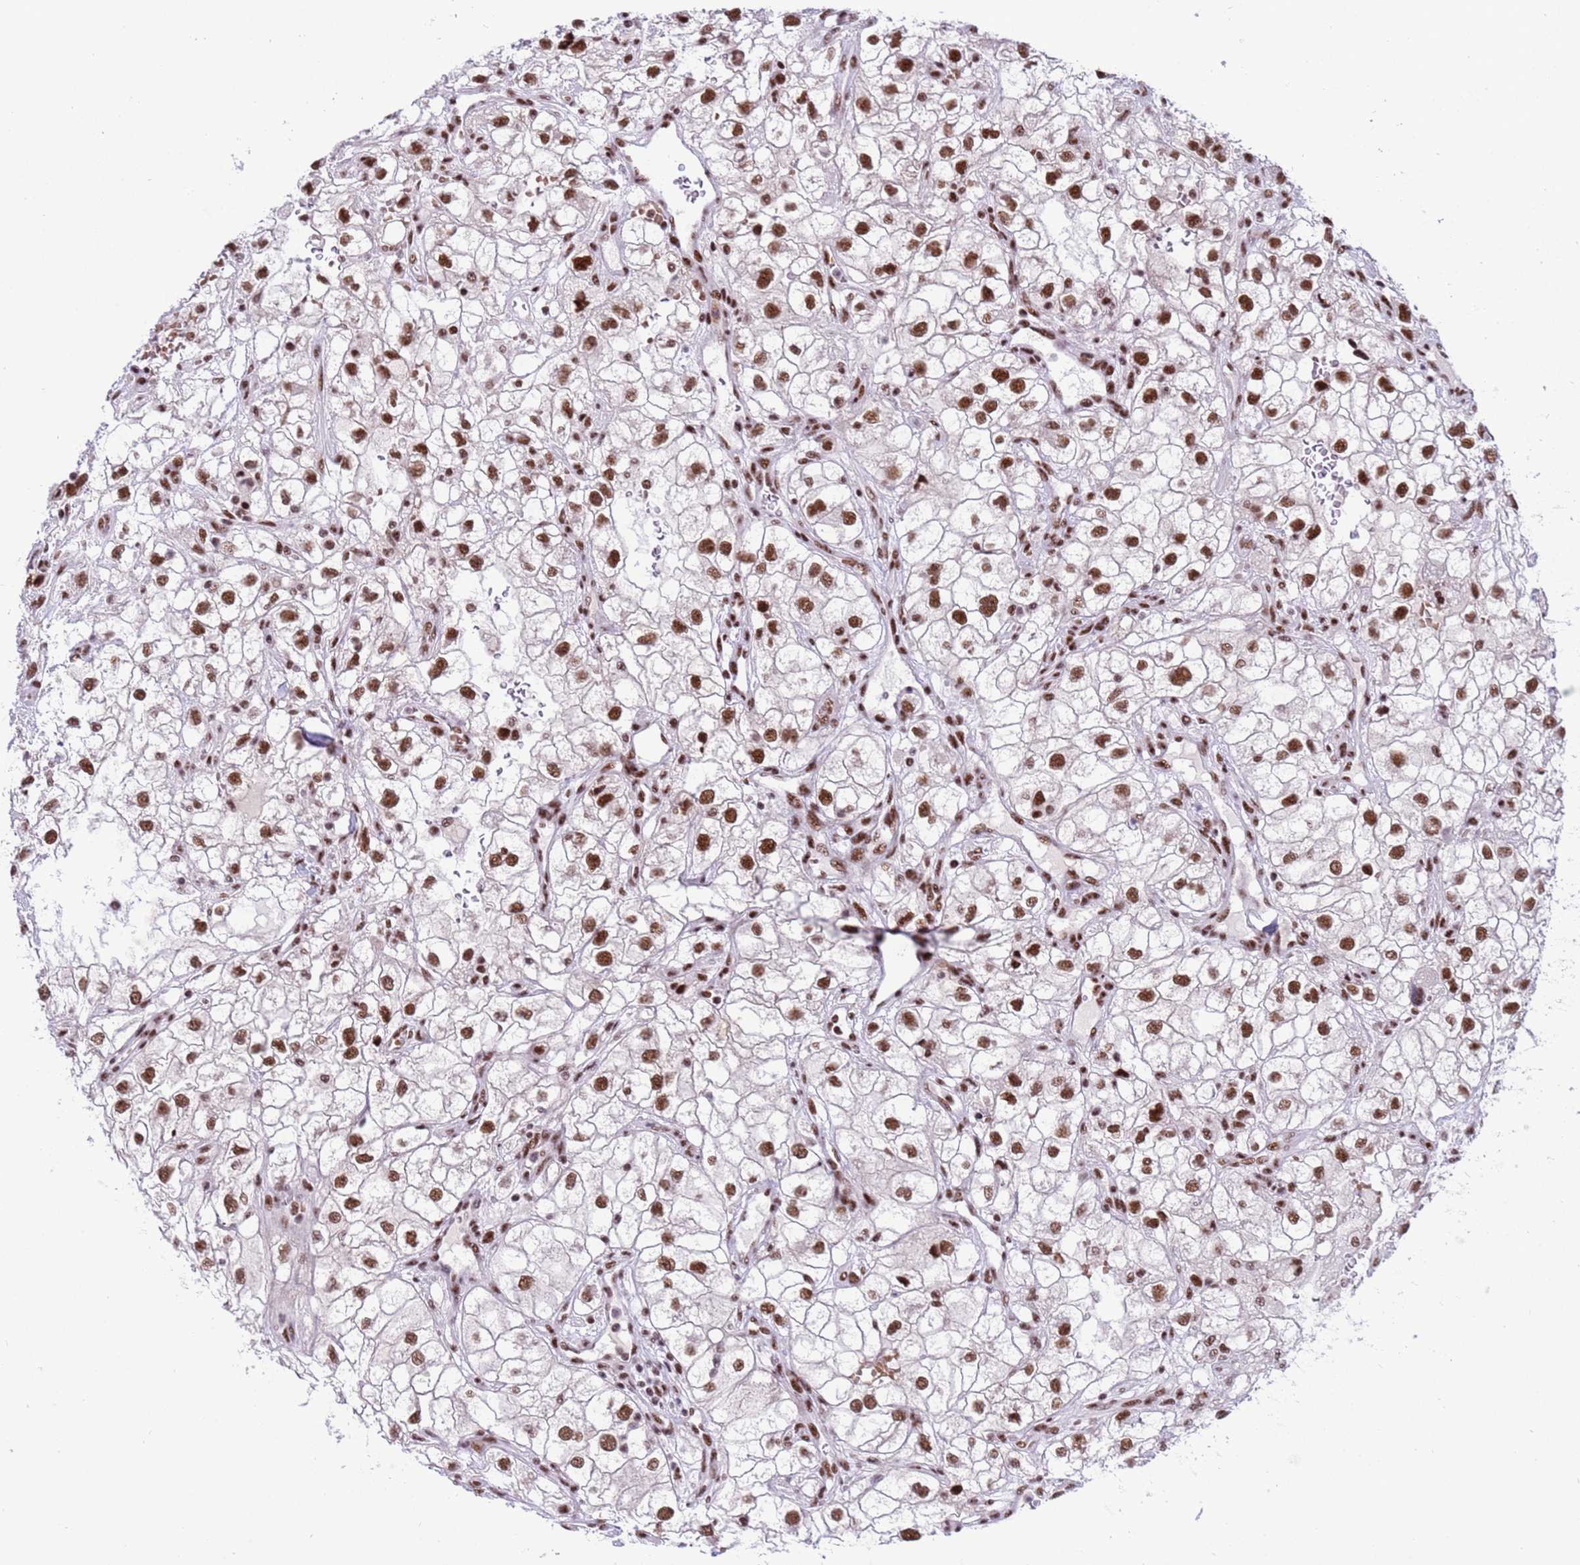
{"staining": {"intensity": "strong", "quantity": ">75%", "location": "nuclear"}, "tissue": "renal cancer", "cell_type": "Tumor cells", "image_type": "cancer", "snomed": [{"axis": "morphology", "description": "Adenocarcinoma, NOS"}, {"axis": "topography", "description": "Kidney"}], "caption": "Brown immunohistochemical staining in renal cancer shows strong nuclear positivity in approximately >75% of tumor cells.", "gene": "THOC2", "patient": {"sex": "male", "age": 59}}